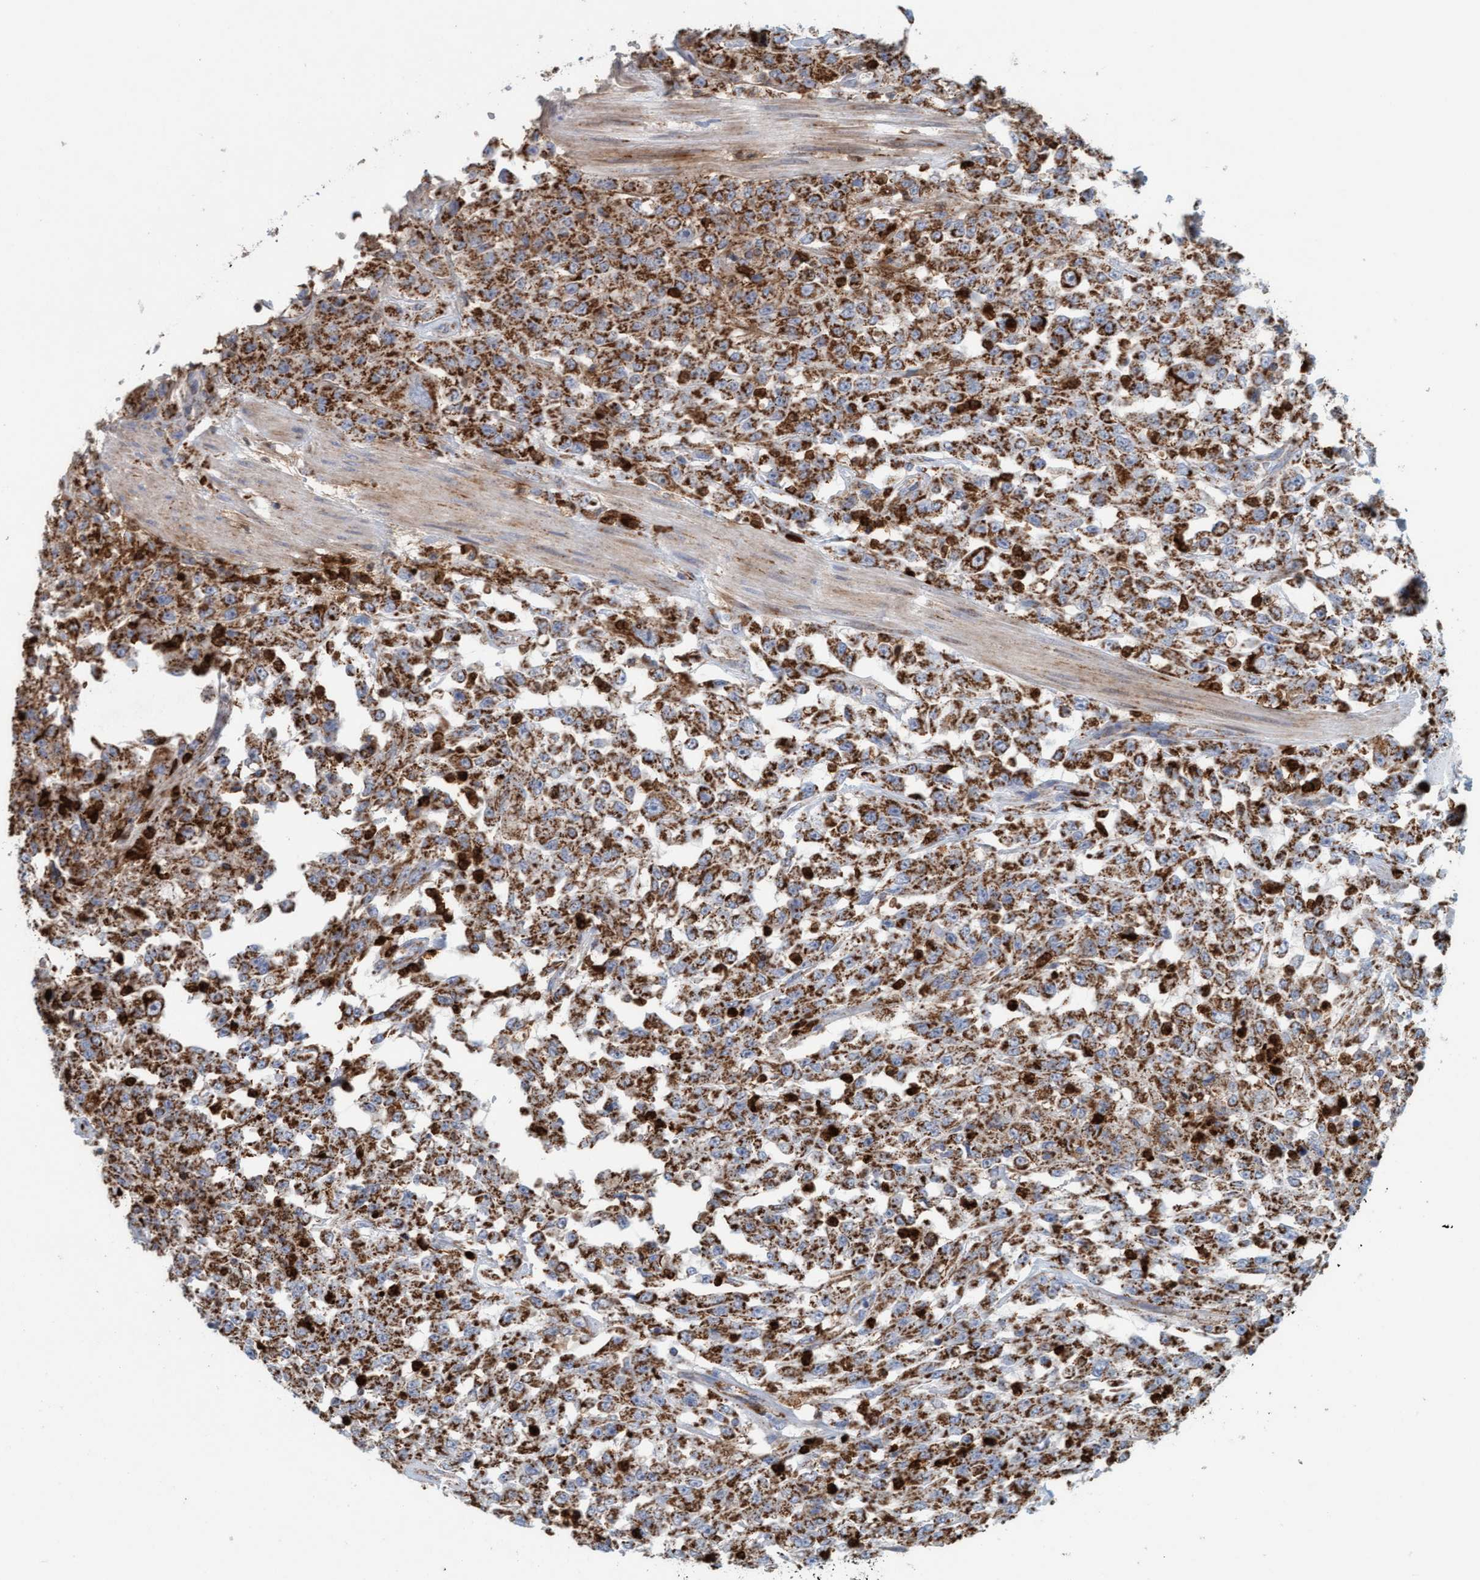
{"staining": {"intensity": "strong", "quantity": ">75%", "location": "cytoplasmic/membranous"}, "tissue": "urothelial cancer", "cell_type": "Tumor cells", "image_type": "cancer", "snomed": [{"axis": "morphology", "description": "Urothelial carcinoma, High grade"}, {"axis": "topography", "description": "Urinary bladder"}], "caption": "Protein expression analysis of urothelial cancer demonstrates strong cytoplasmic/membranous expression in about >75% of tumor cells.", "gene": "B9D1", "patient": {"sex": "male", "age": 46}}